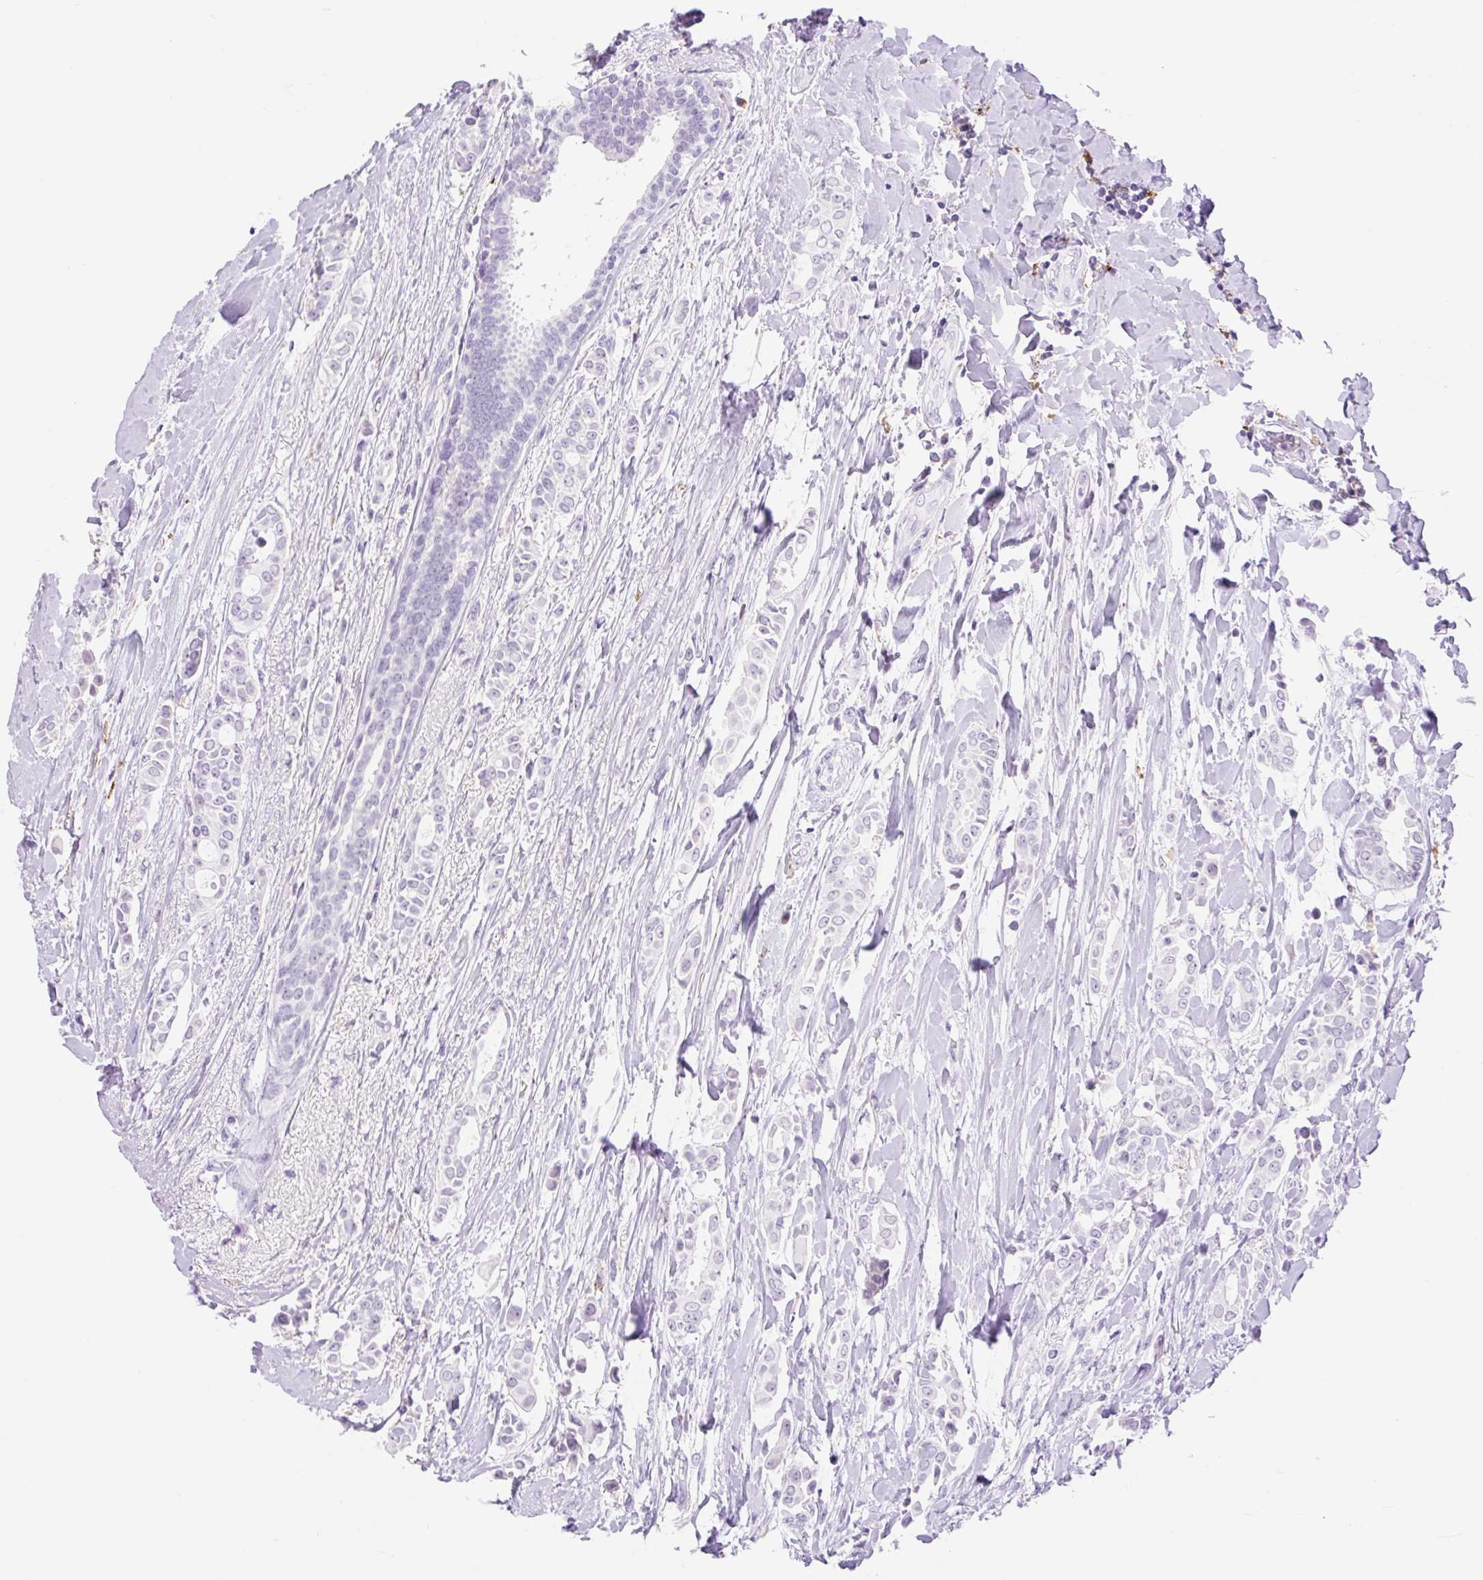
{"staining": {"intensity": "negative", "quantity": "none", "location": "none"}, "tissue": "breast cancer", "cell_type": "Tumor cells", "image_type": "cancer", "snomed": [{"axis": "morphology", "description": "Duct carcinoma"}, {"axis": "topography", "description": "Breast"}], "caption": "A micrograph of human breast invasive ductal carcinoma is negative for staining in tumor cells. (IHC, brightfield microscopy, high magnification).", "gene": "SIGLEC1", "patient": {"sex": "female", "age": 64}}